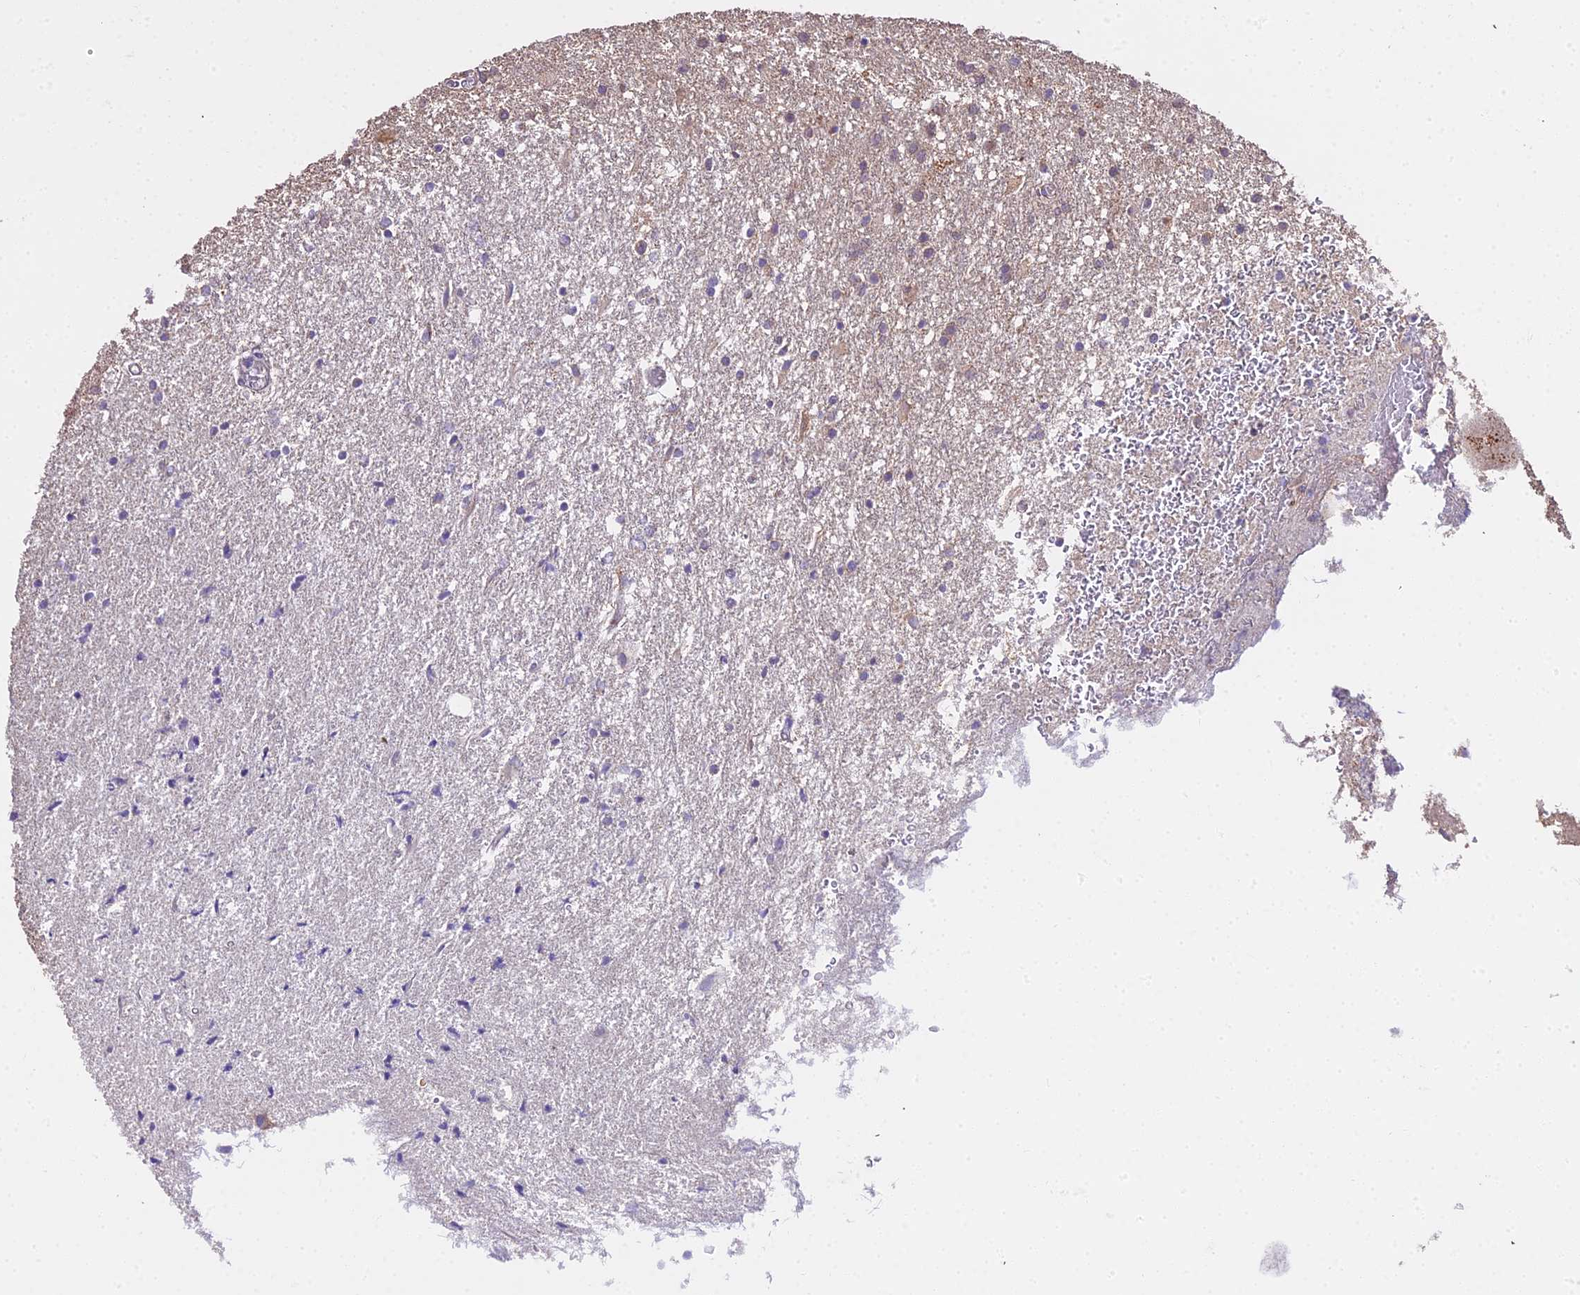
{"staining": {"intensity": "negative", "quantity": "none", "location": "none"}, "tissue": "glioma", "cell_type": "Tumor cells", "image_type": "cancer", "snomed": [{"axis": "morphology", "description": "Glioma, malignant, High grade"}, {"axis": "topography", "description": "Brain"}], "caption": "This is an immunohistochemistry (IHC) photomicrograph of malignant high-grade glioma. There is no positivity in tumor cells.", "gene": "METTL13", "patient": {"sex": "female", "age": 50}}